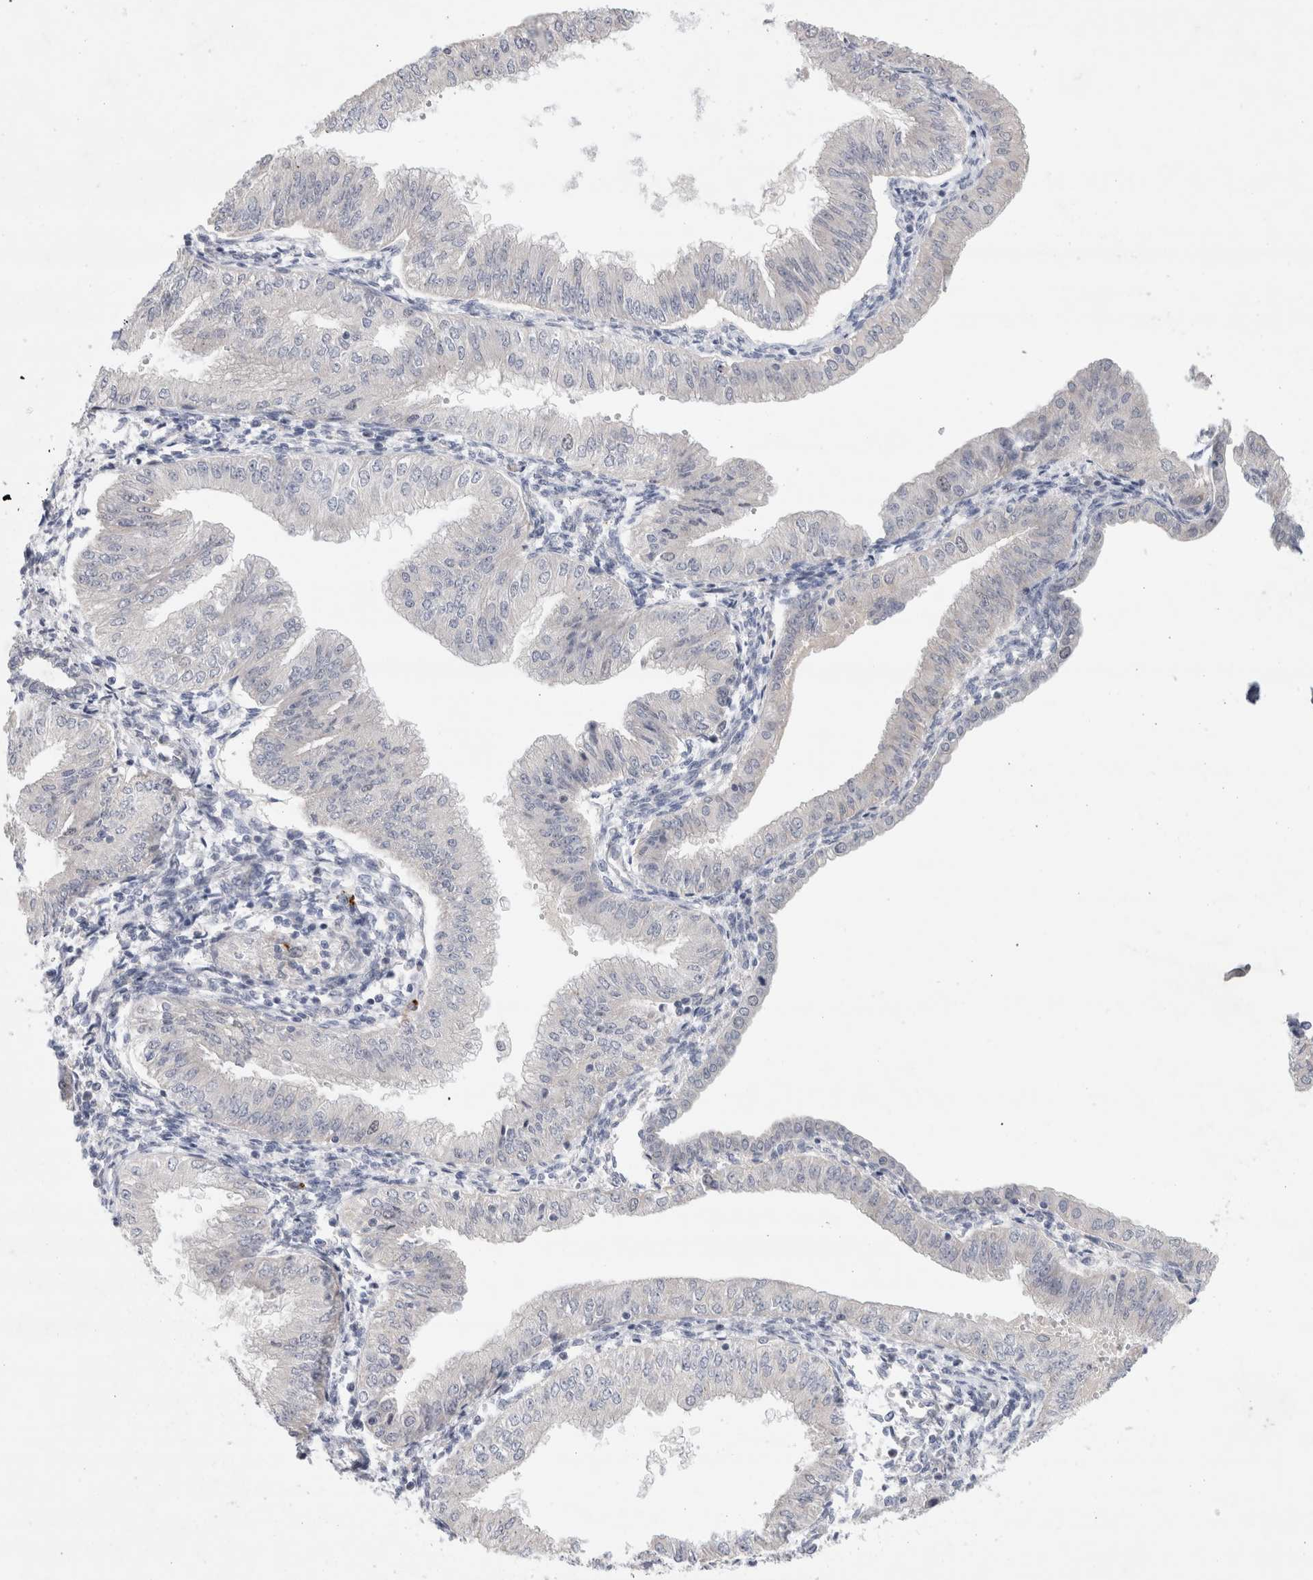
{"staining": {"intensity": "negative", "quantity": "none", "location": "none"}, "tissue": "endometrial cancer", "cell_type": "Tumor cells", "image_type": "cancer", "snomed": [{"axis": "morphology", "description": "Normal tissue, NOS"}, {"axis": "morphology", "description": "Adenocarcinoma, NOS"}, {"axis": "topography", "description": "Endometrium"}], "caption": "Tumor cells show no significant protein expression in endometrial adenocarcinoma. (Brightfield microscopy of DAB IHC at high magnification).", "gene": "KNL1", "patient": {"sex": "female", "age": 53}}